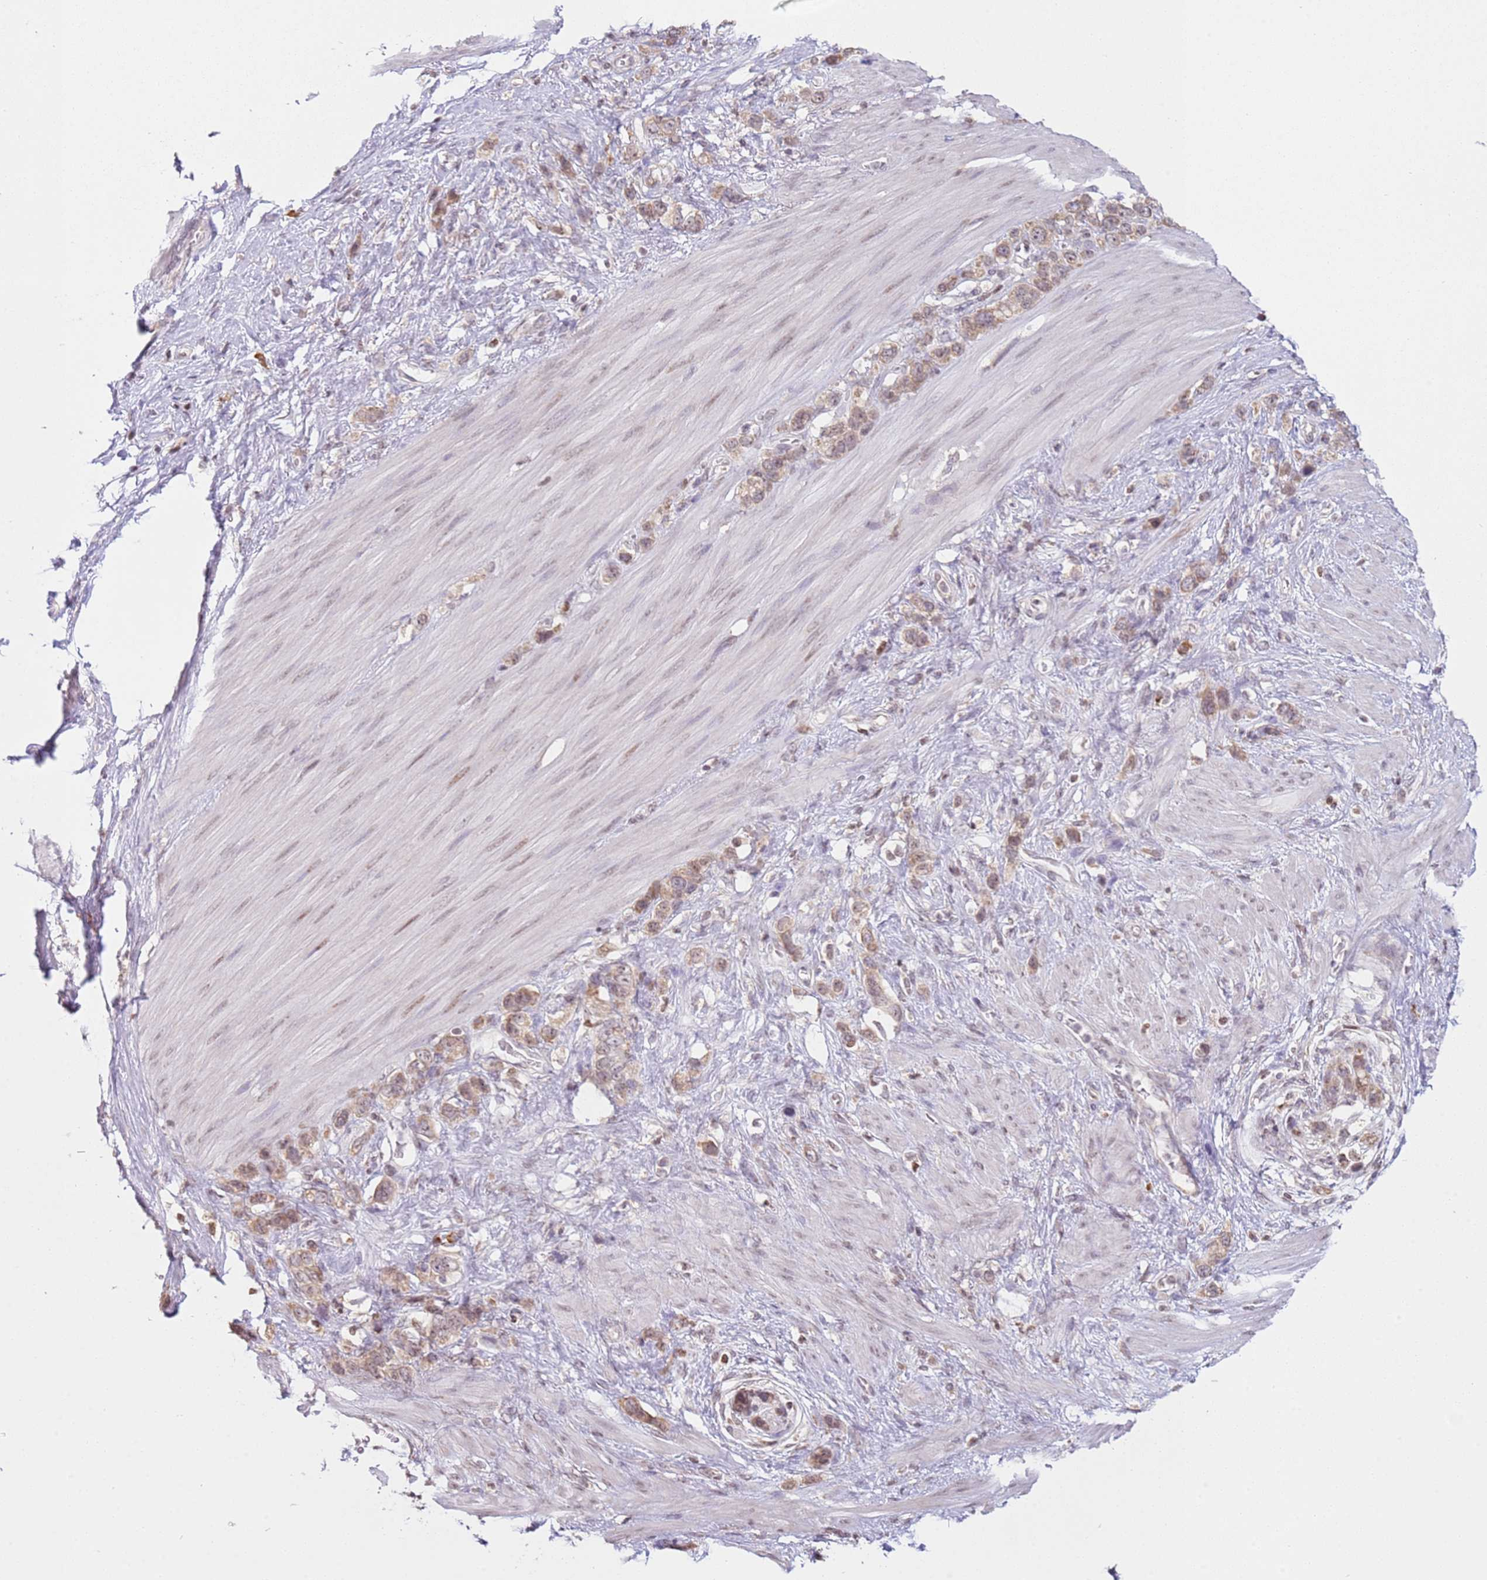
{"staining": {"intensity": "moderate", "quantity": ">75%", "location": "cytoplasmic/membranous"}, "tissue": "stomach cancer", "cell_type": "Tumor cells", "image_type": "cancer", "snomed": [{"axis": "morphology", "description": "Adenocarcinoma, NOS"}, {"axis": "morphology", "description": "Adenocarcinoma, High grade"}, {"axis": "topography", "description": "Stomach, upper"}, {"axis": "topography", "description": "Stomach, lower"}], "caption": "Tumor cells exhibit moderate cytoplasmic/membranous expression in about >75% of cells in adenocarcinoma (stomach). (IHC, brightfield microscopy, high magnification).", "gene": "SCAF1", "patient": {"sex": "female", "age": 65}}